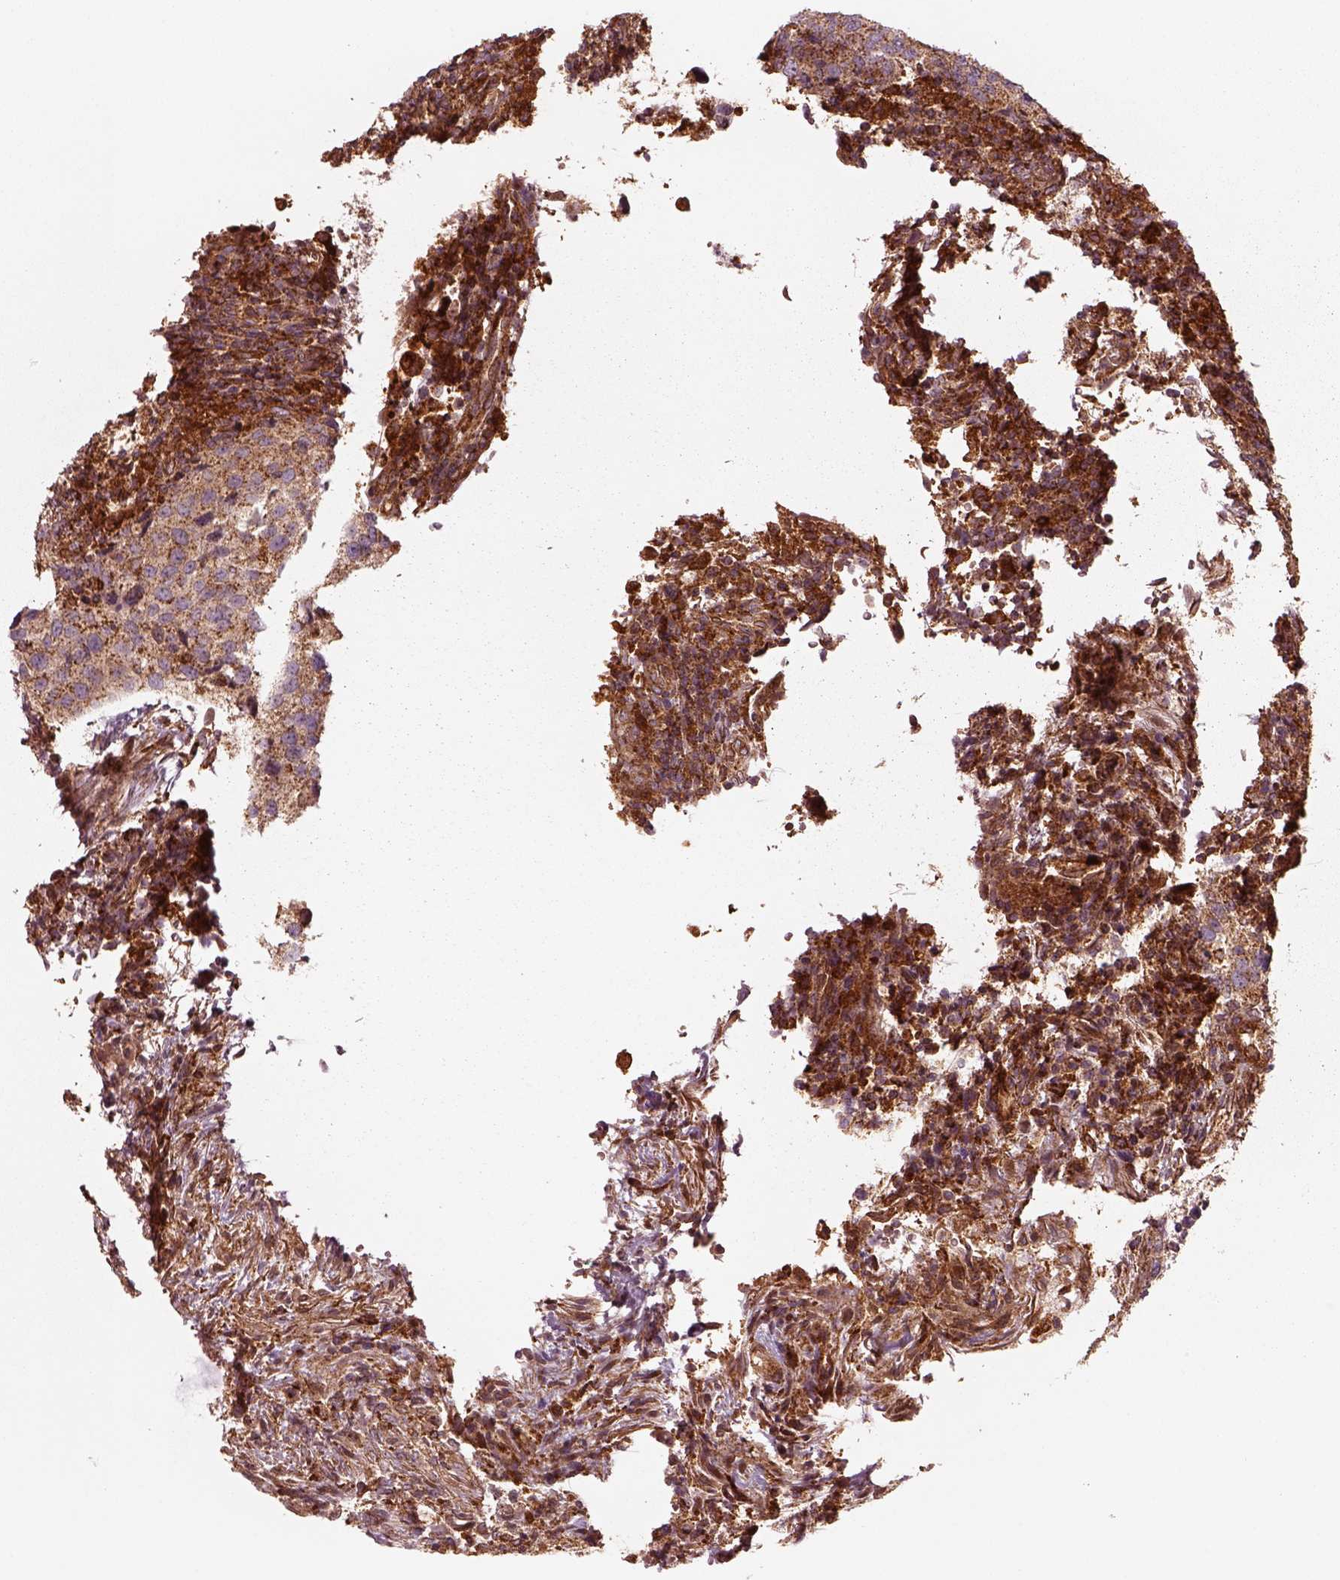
{"staining": {"intensity": "moderate", "quantity": "<25%", "location": "cytoplasmic/membranous"}, "tissue": "urothelial cancer", "cell_type": "Tumor cells", "image_type": "cancer", "snomed": [{"axis": "morphology", "description": "Urothelial carcinoma, High grade"}, {"axis": "topography", "description": "Urinary bladder"}], "caption": "Urothelial cancer was stained to show a protein in brown. There is low levels of moderate cytoplasmic/membranous expression in approximately <25% of tumor cells.", "gene": "WASHC2A", "patient": {"sex": "female", "age": 78}}